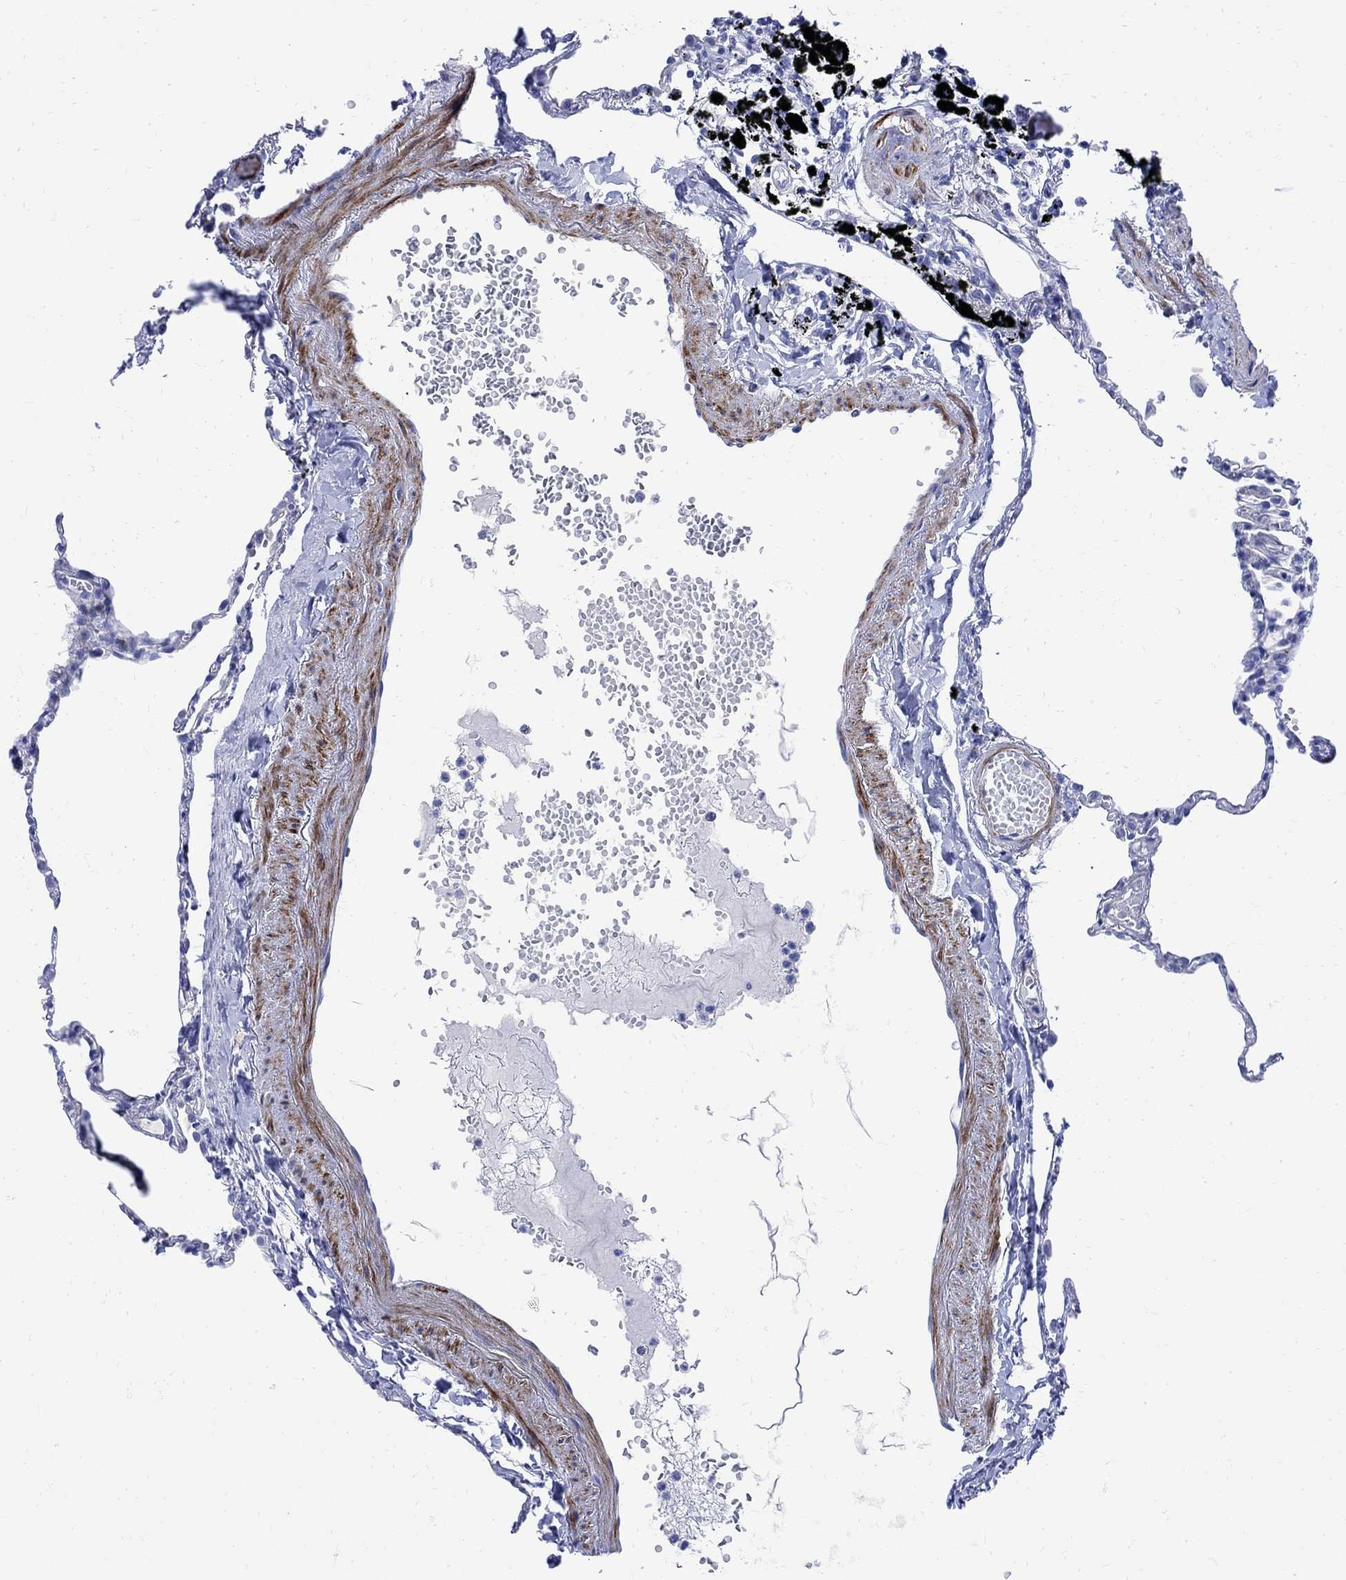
{"staining": {"intensity": "negative", "quantity": "none", "location": "none"}, "tissue": "lung", "cell_type": "Alveolar cells", "image_type": "normal", "snomed": [{"axis": "morphology", "description": "Normal tissue, NOS"}, {"axis": "topography", "description": "Lung"}], "caption": "IHC of unremarkable lung displays no positivity in alveolar cells. (Stains: DAB (3,3'-diaminobenzidine) immunohistochemistry with hematoxylin counter stain, Microscopy: brightfield microscopy at high magnification).", "gene": "PARVB", "patient": {"sex": "male", "age": 78}}